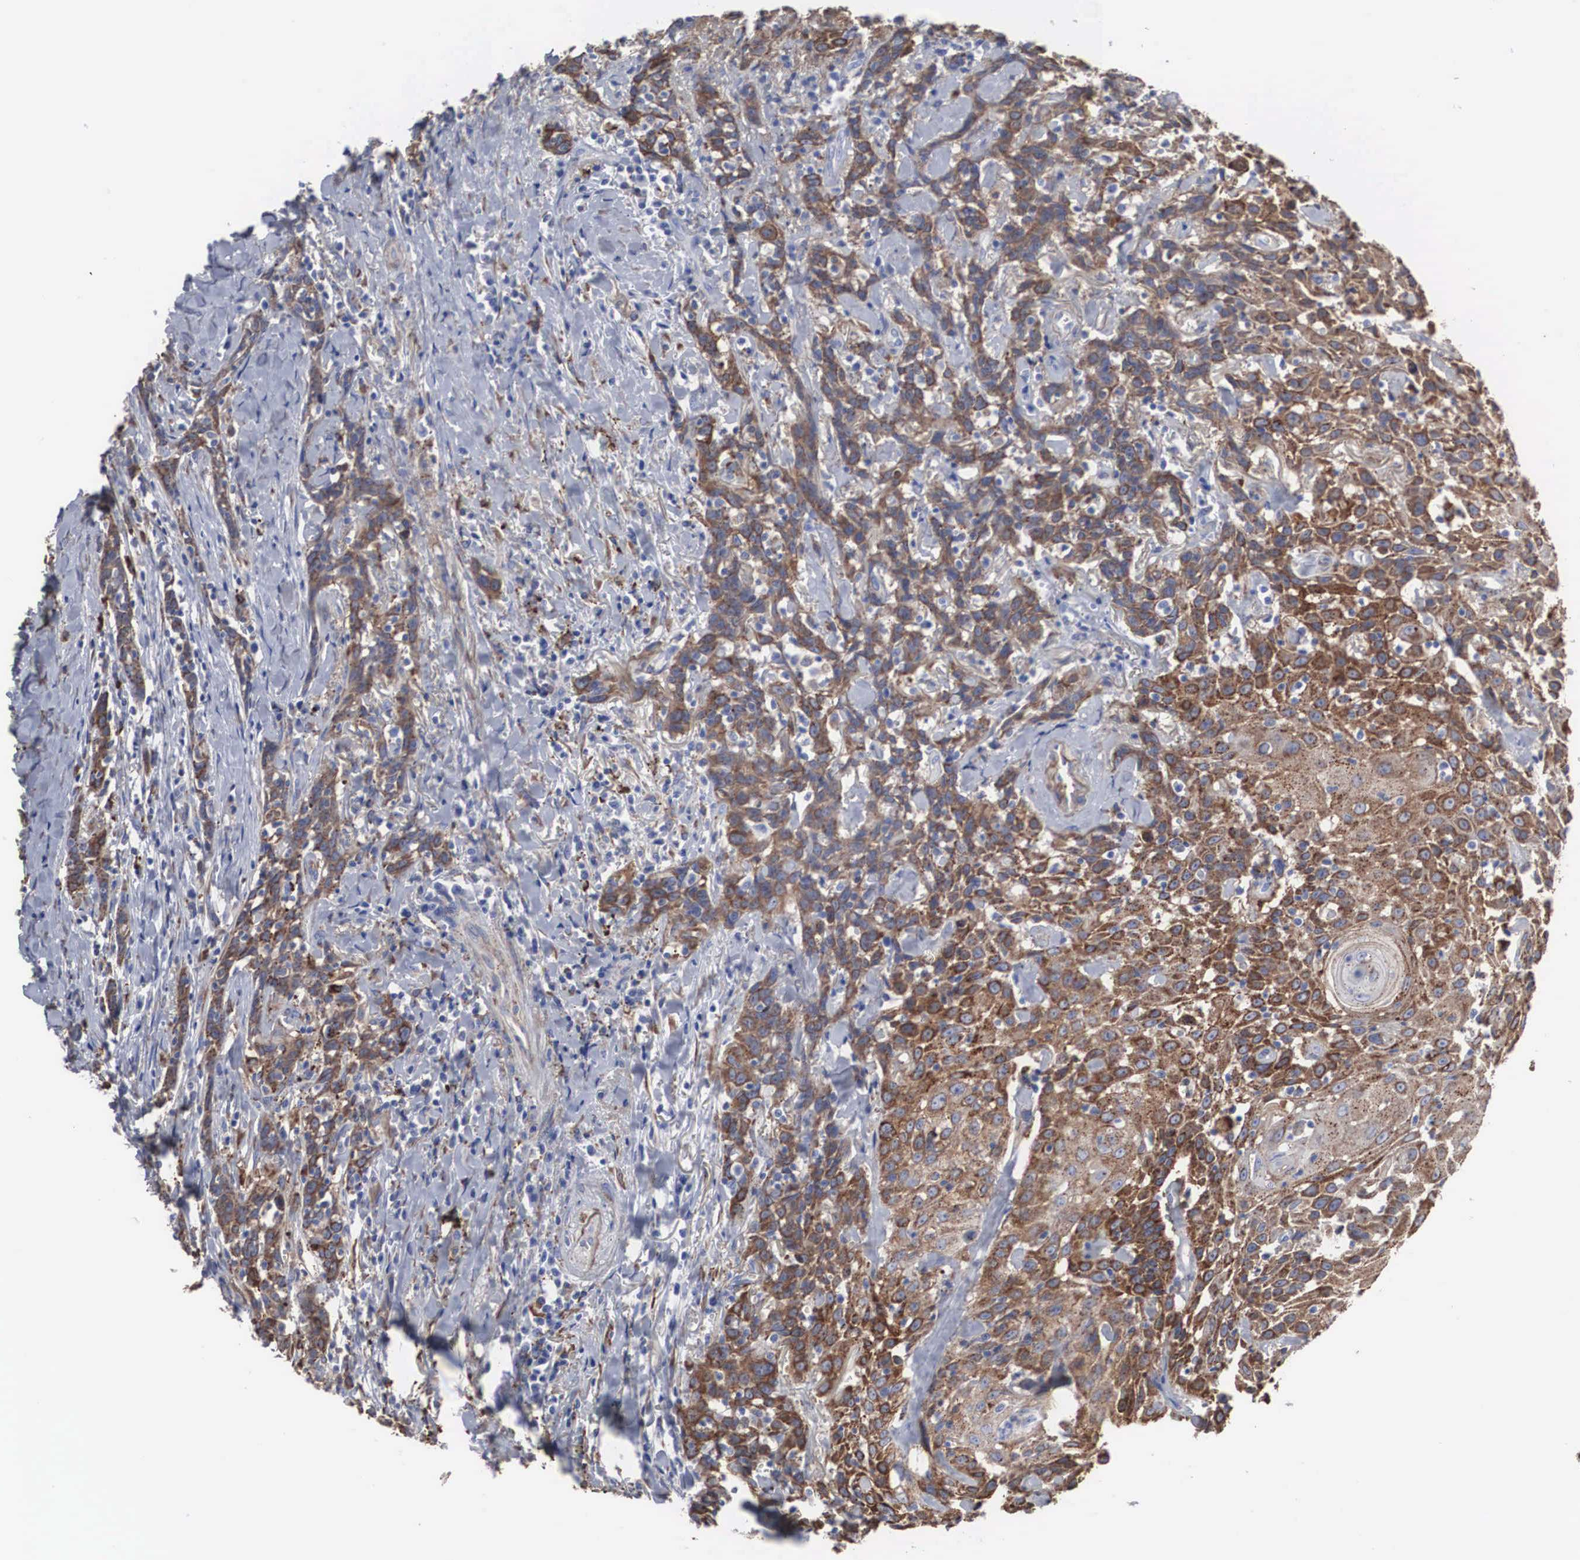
{"staining": {"intensity": "moderate", "quantity": ">75%", "location": "cytoplasmic/membranous"}, "tissue": "head and neck cancer", "cell_type": "Tumor cells", "image_type": "cancer", "snomed": [{"axis": "morphology", "description": "Squamous cell carcinoma, NOS"}, {"axis": "topography", "description": "Oral tissue"}, {"axis": "topography", "description": "Head-Neck"}], "caption": "There is medium levels of moderate cytoplasmic/membranous positivity in tumor cells of head and neck squamous cell carcinoma, as demonstrated by immunohistochemical staining (brown color).", "gene": "LGALS3BP", "patient": {"sex": "female", "age": 82}}